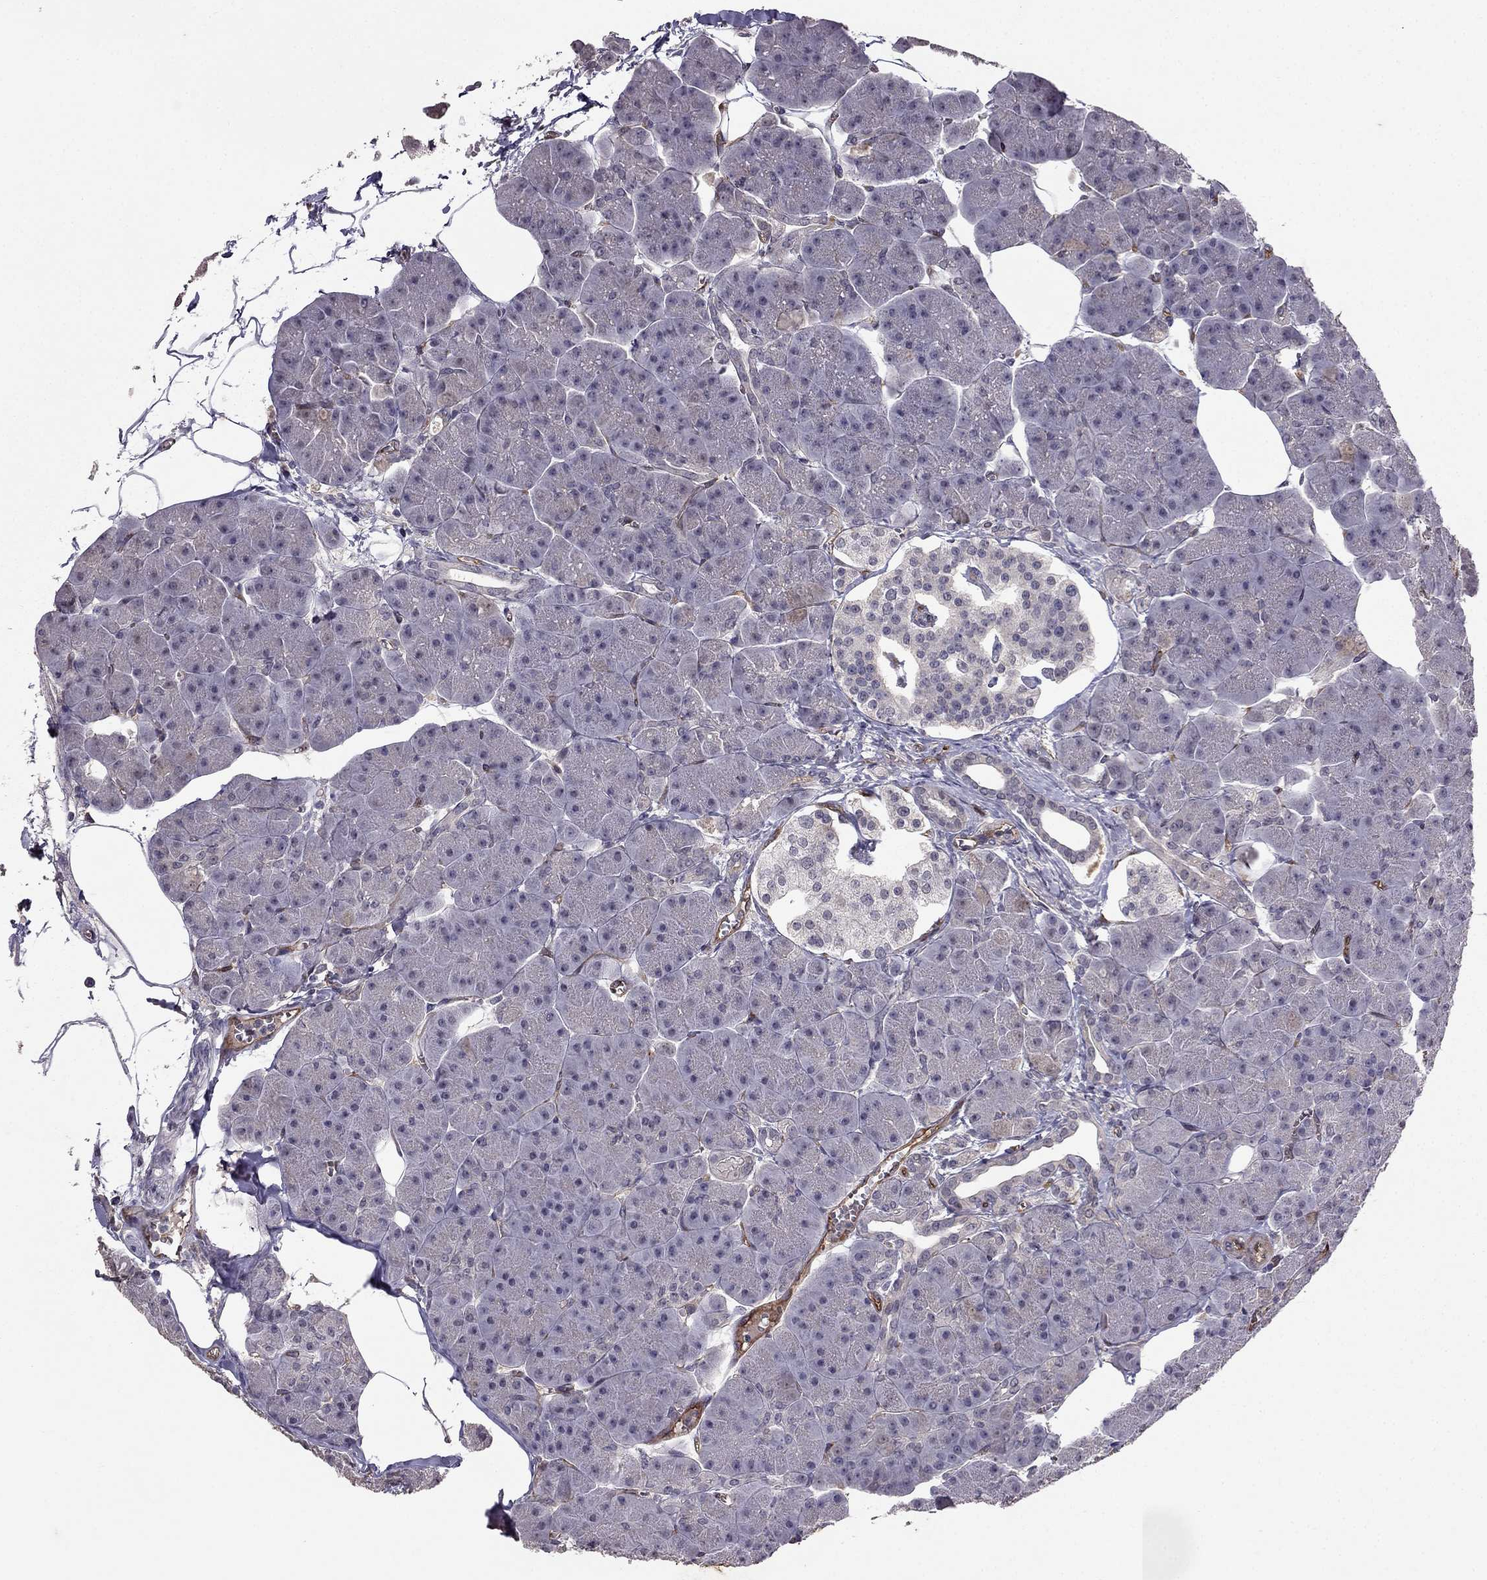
{"staining": {"intensity": "negative", "quantity": "none", "location": "none"}, "tissue": "pancreas", "cell_type": "Exocrine glandular cells", "image_type": "normal", "snomed": [{"axis": "morphology", "description": "Normal tissue, NOS"}, {"axis": "topography", "description": "Adipose tissue"}, {"axis": "topography", "description": "Pancreas"}, {"axis": "topography", "description": "Peripheral nerve tissue"}], "caption": "The photomicrograph displays no significant positivity in exocrine glandular cells of pancreas.", "gene": "RASIP1", "patient": {"sex": "female", "age": 58}}